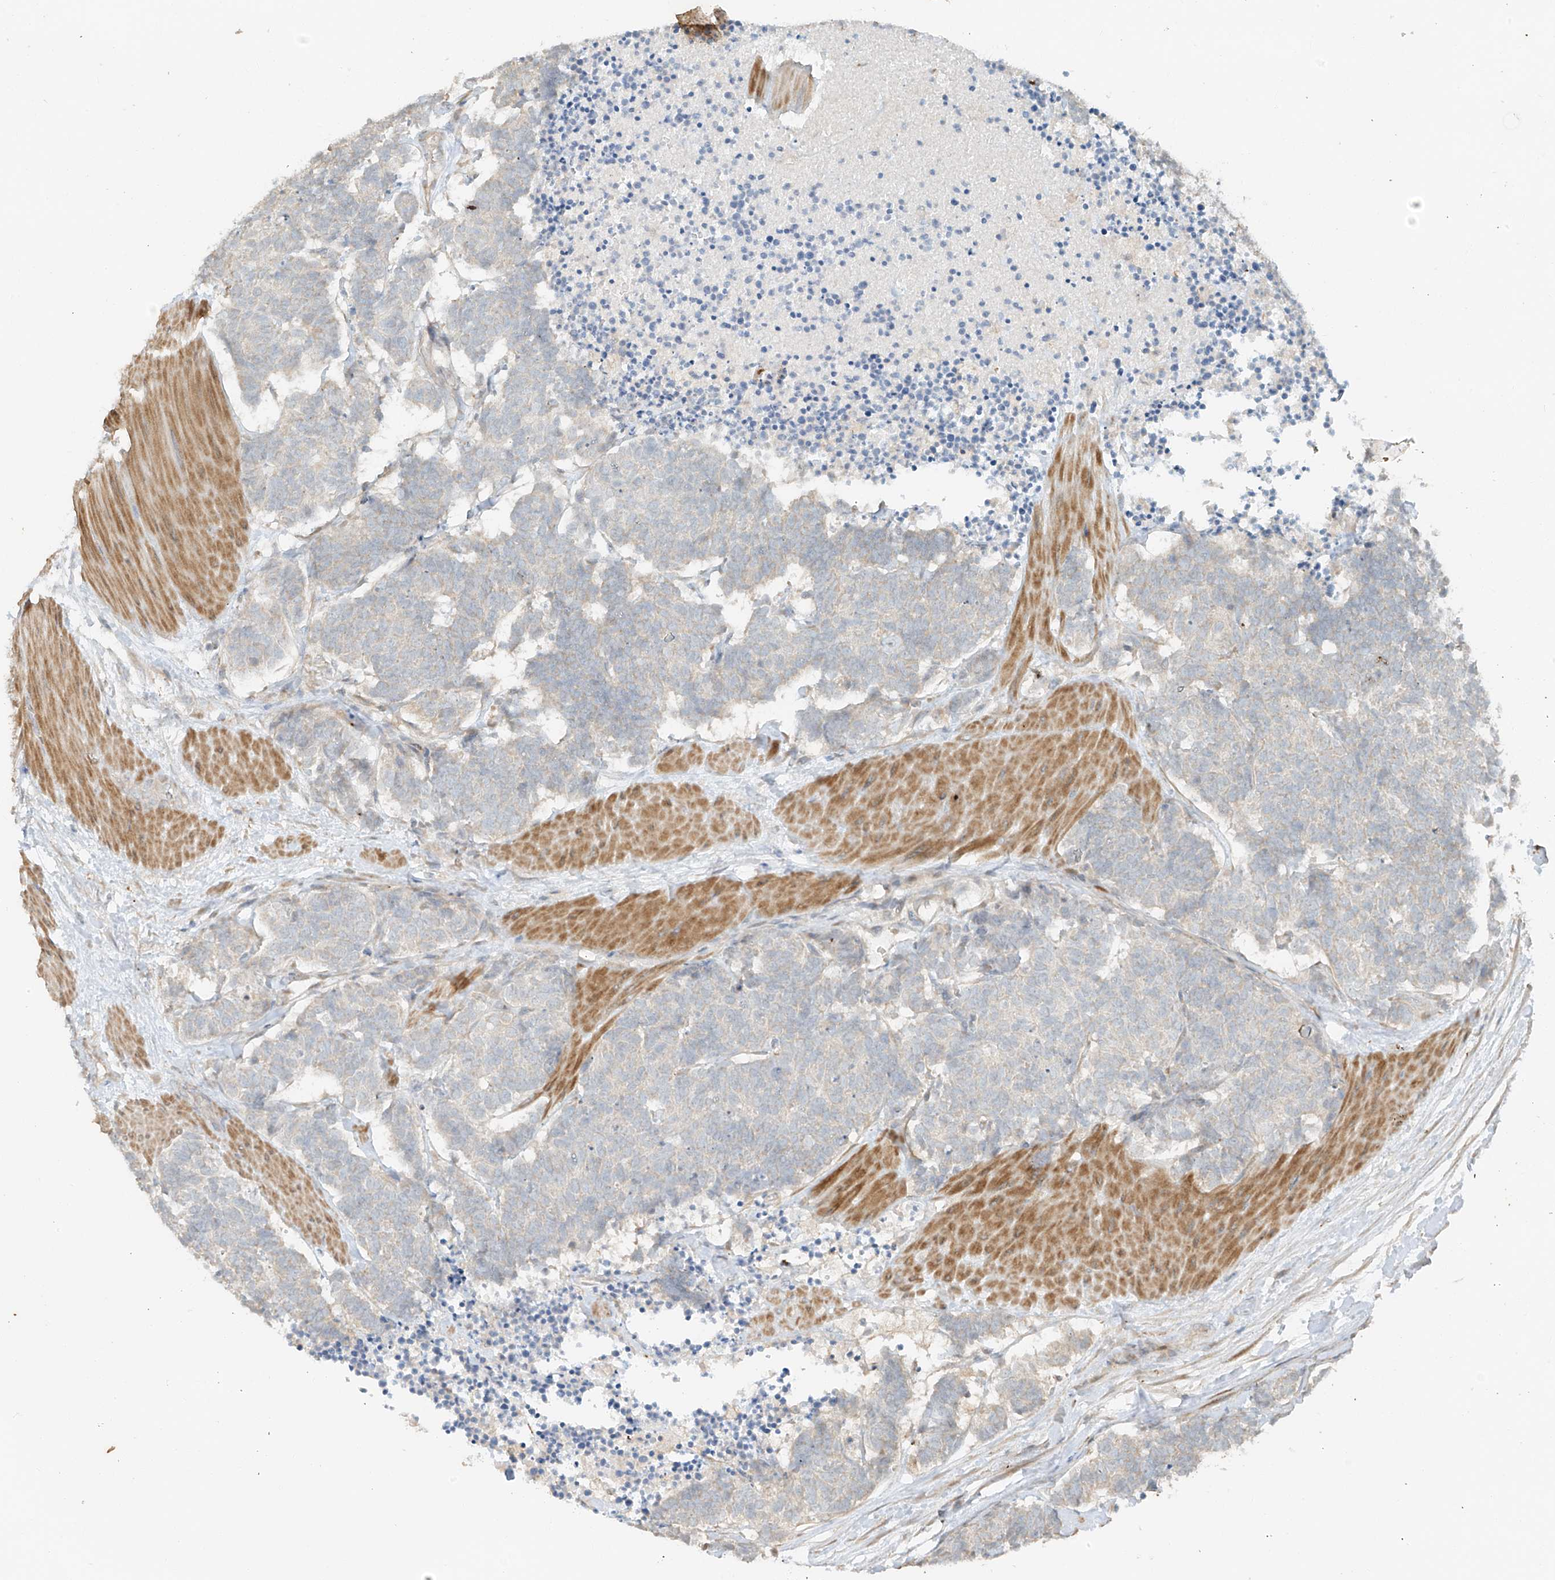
{"staining": {"intensity": "negative", "quantity": "none", "location": "none"}, "tissue": "carcinoid", "cell_type": "Tumor cells", "image_type": "cancer", "snomed": [{"axis": "morphology", "description": "Carcinoma, NOS"}, {"axis": "morphology", "description": "Carcinoid, malignant, NOS"}, {"axis": "topography", "description": "Urinary bladder"}], "caption": "Immunohistochemistry of human carcinoma shows no expression in tumor cells.", "gene": "ANKZF1", "patient": {"sex": "male", "age": 57}}